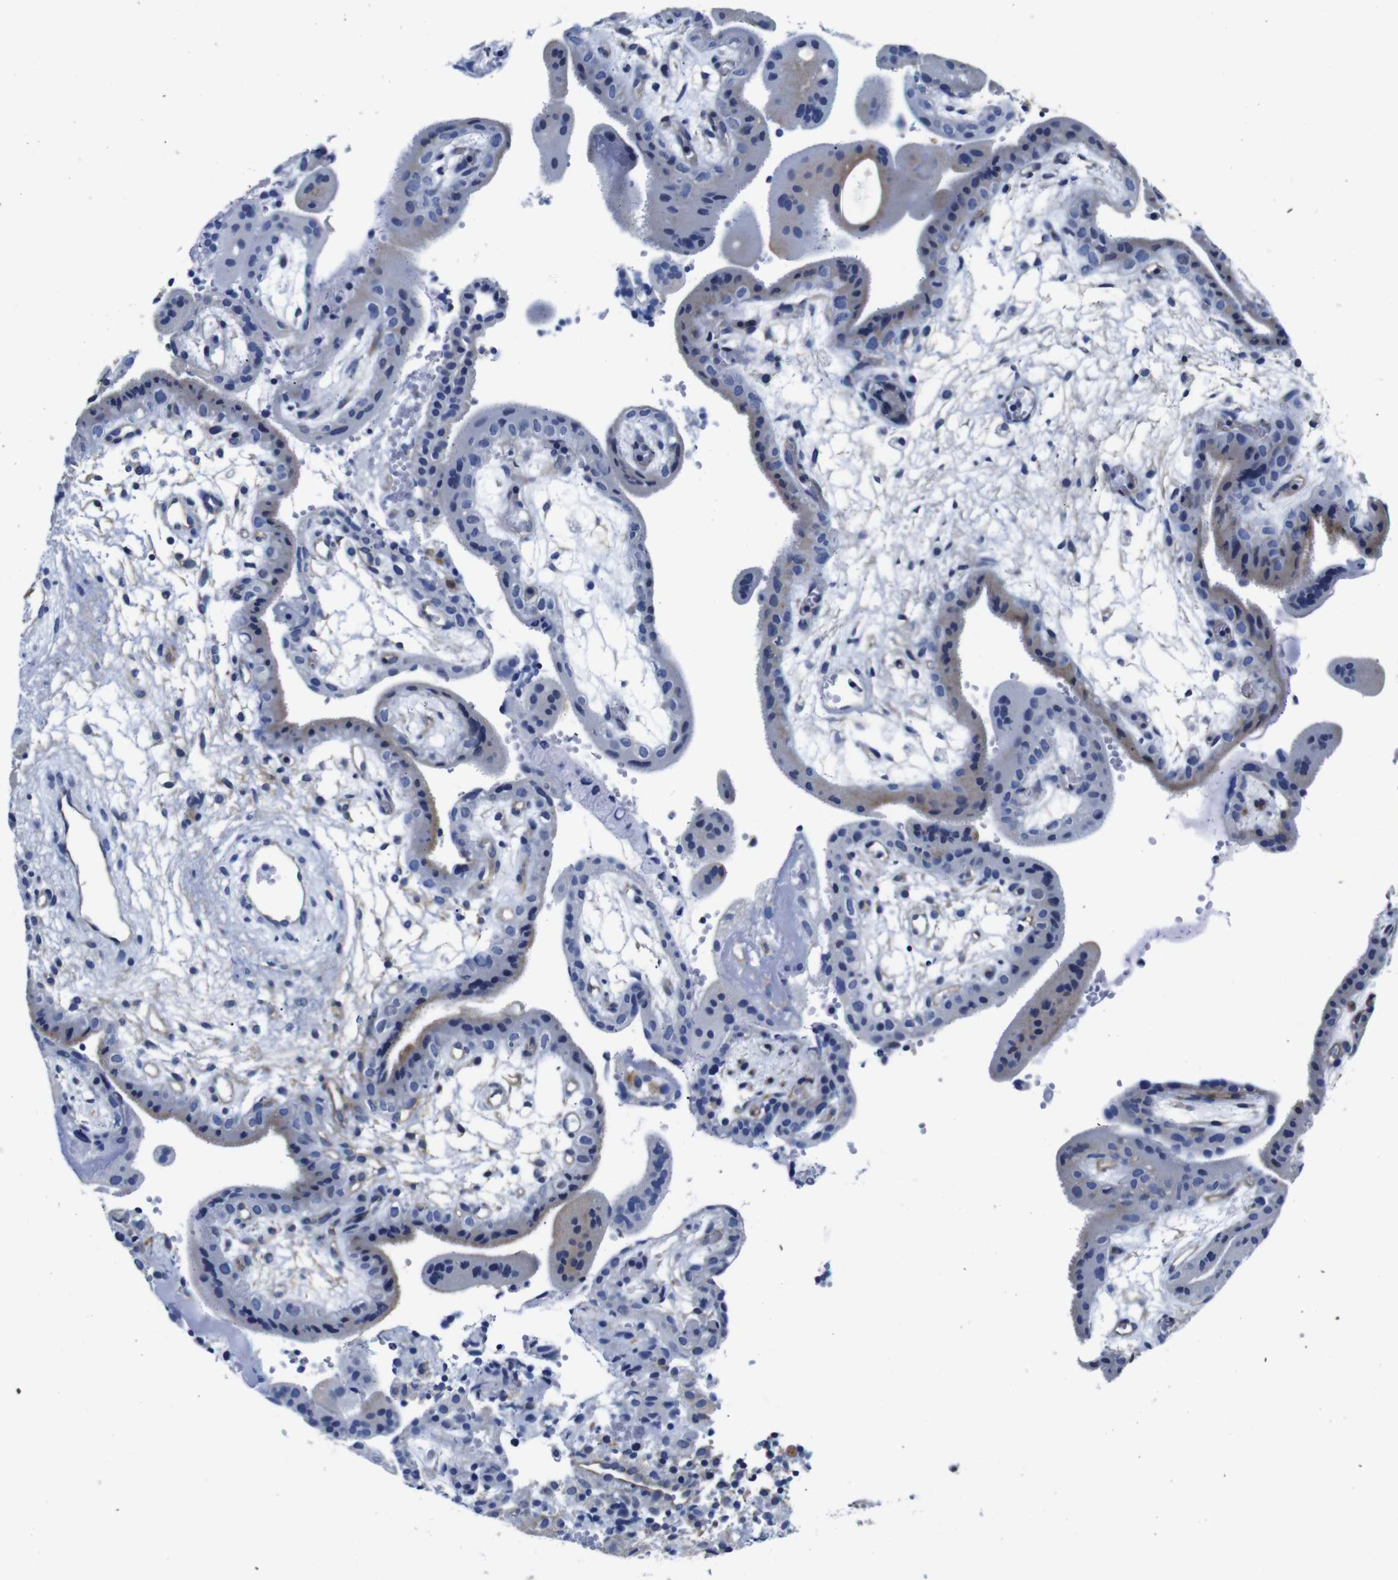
{"staining": {"intensity": "negative", "quantity": "none", "location": "none"}, "tissue": "placenta", "cell_type": "Decidual cells", "image_type": "normal", "snomed": [{"axis": "morphology", "description": "Normal tissue, NOS"}, {"axis": "topography", "description": "Placenta"}], "caption": "Immunohistochemistry (IHC) image of normal human placenta stained for a protein (brown), which demonstrates no staining in decidual cells. (DAB (3,3'-diaminobenzidine) immunohistochemistry visualized using brightfield microscopy, high magnification).", "gene": "GIMAP2", "patient": {"sex": "female", "age": 18}}